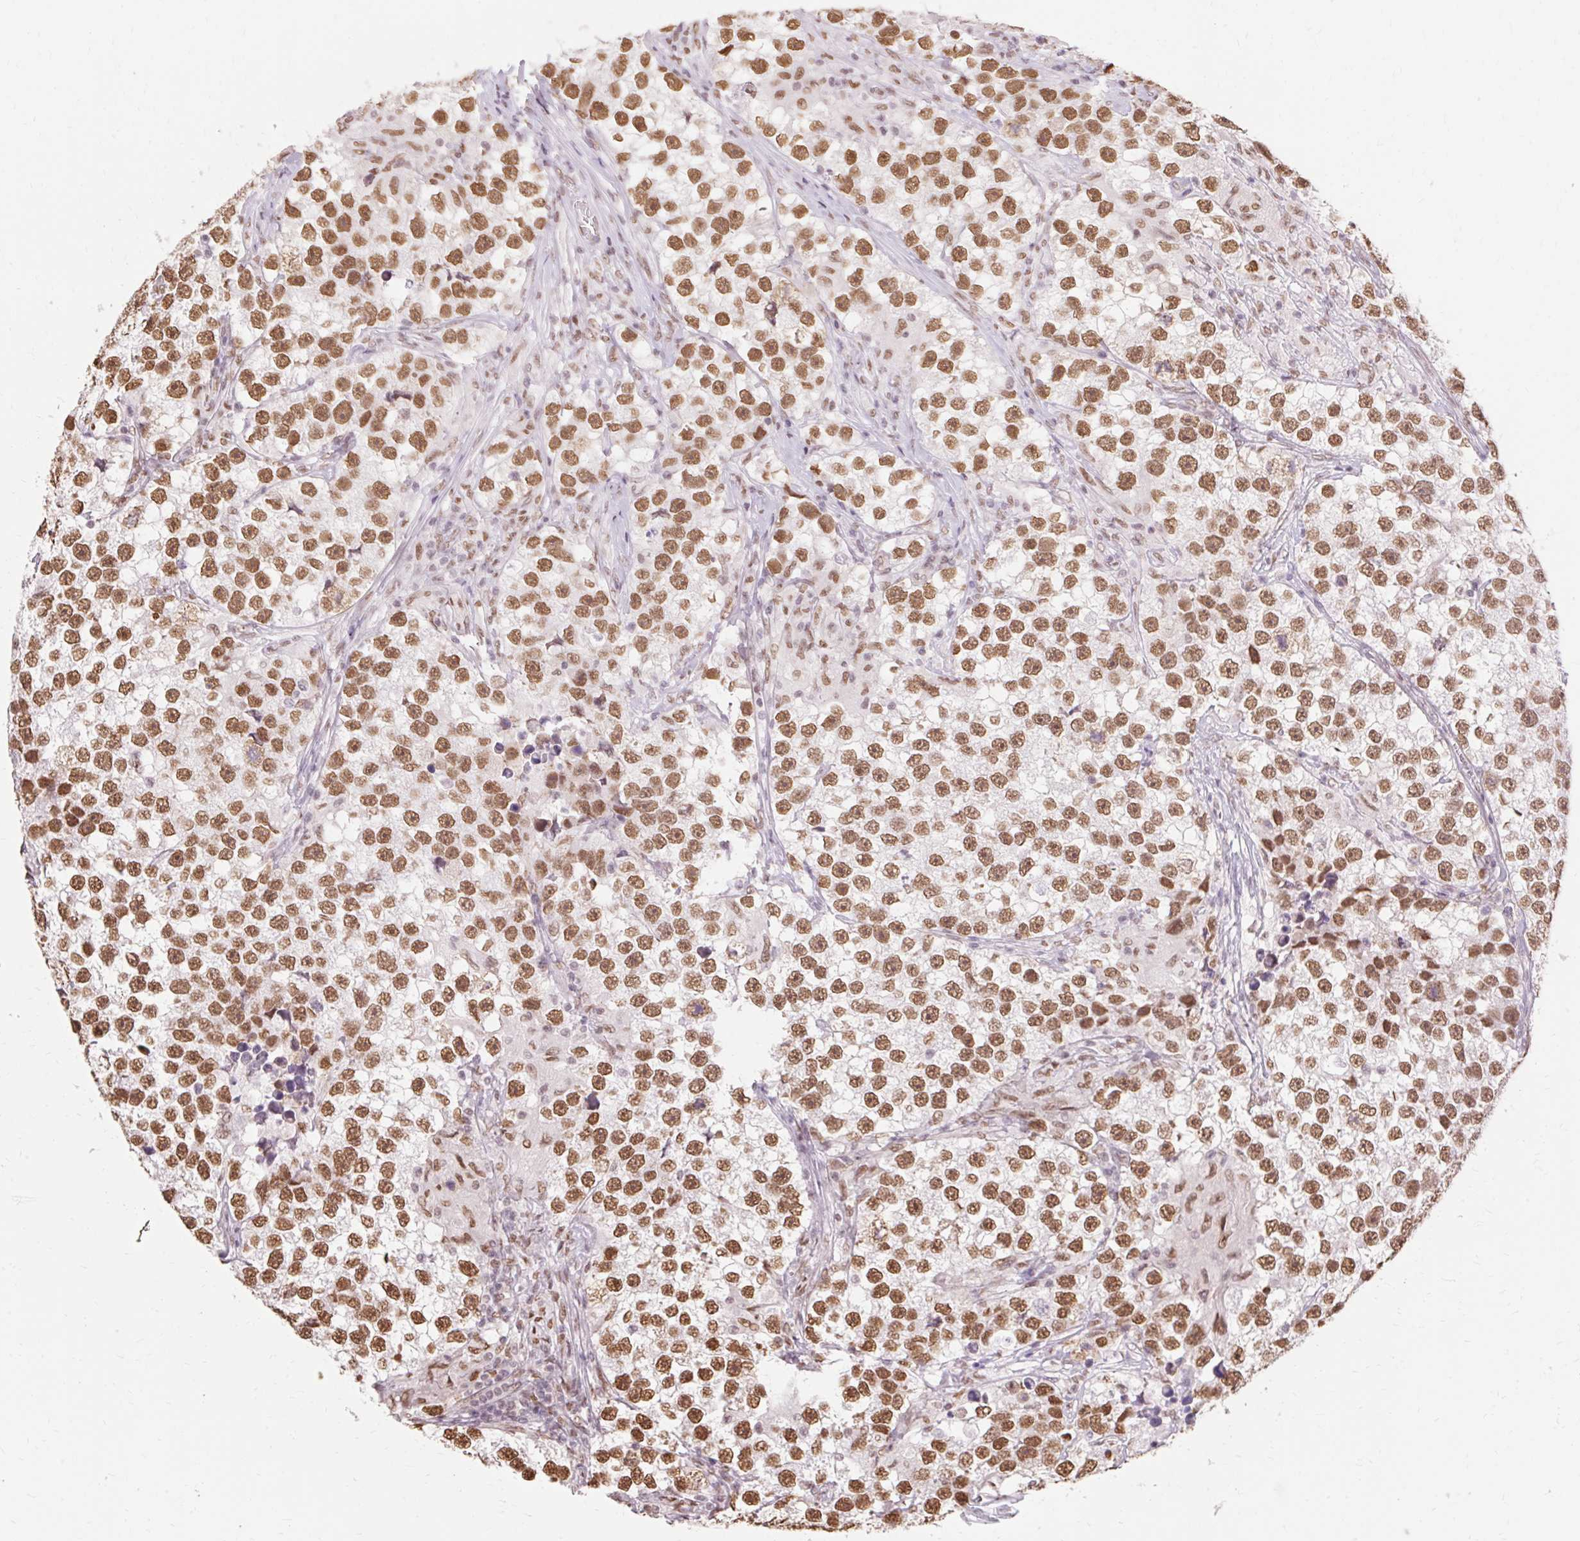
{"staining": {"intensity": "moderate", "quantity": ">75%", "location": "nuclear"}, "tissue": "testis cancer", "cell_type": "Tumor cells", "image_type": "cancer", "snomed": [{"axis": "morphology", "description": "Seminoma, NOS"}, {"axis": "topography", "description": "Testis"}], "caption": "The immunohistochemical stain labels moderate nuclear positivity in tumor cells of testis cancer tissue.", "gene": "NPIPB12", "patient": {"sex": "male", "age": 46}}